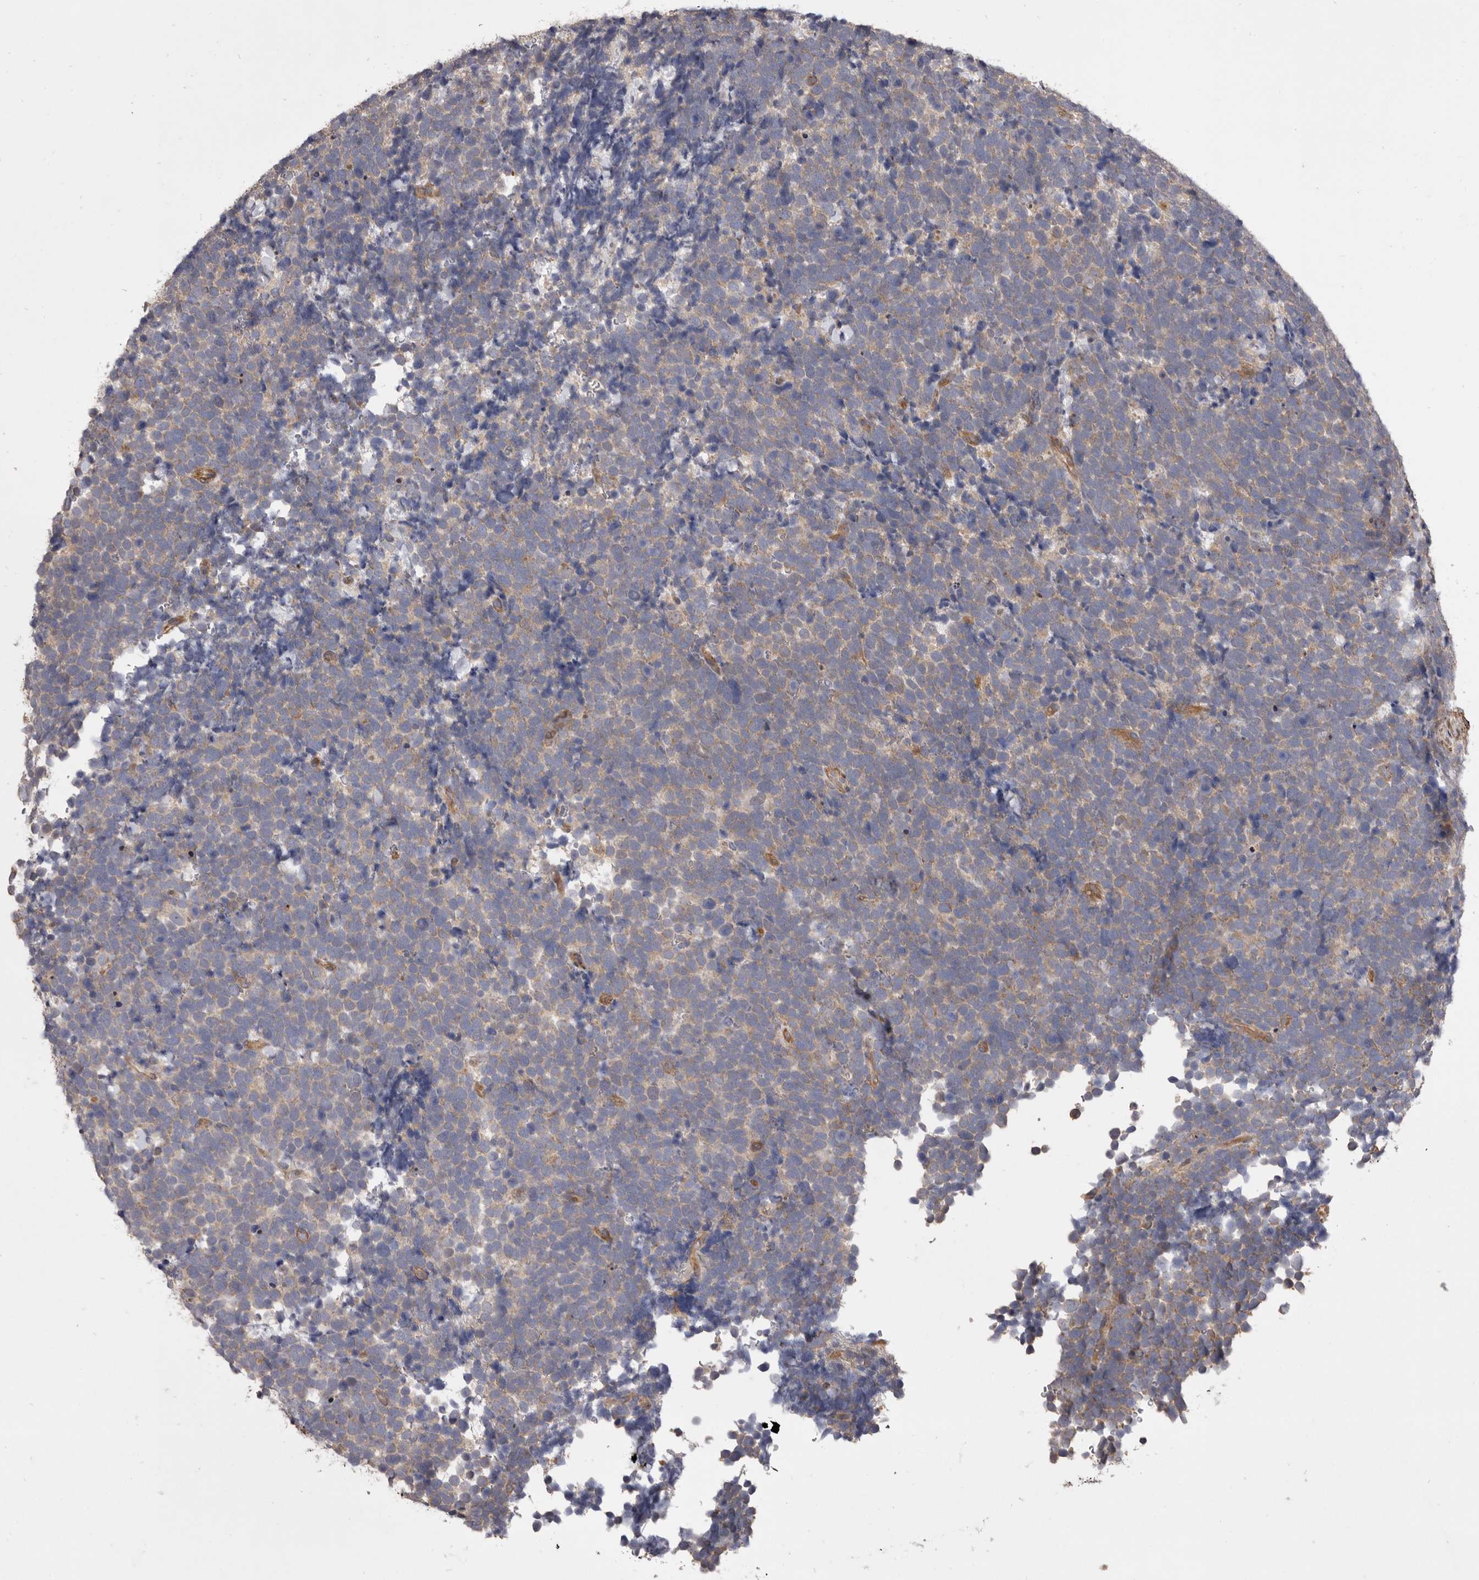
{"staining": {"intensity": "weak", "quantity": "25%-75%", "location": "cytoplasmic/membranous"}, "tissue": "urothelial cancer", "cell_type": "Tumor cells", "image_type": "cancer", "snomed": [{"axis": "morphology", "description": "Urothelial carcinoma, High grade"}, {"axis": "topography", "description": "Urinary bladder"}], "caption": "Urothelial cancer stained for a protein (brown) demonstrates weak cytoplasmic/membranous positive expression in about 25%-75% of tumor cells.", "gene": "VPS45", "patient": {"sex": "female", "age": 82}}